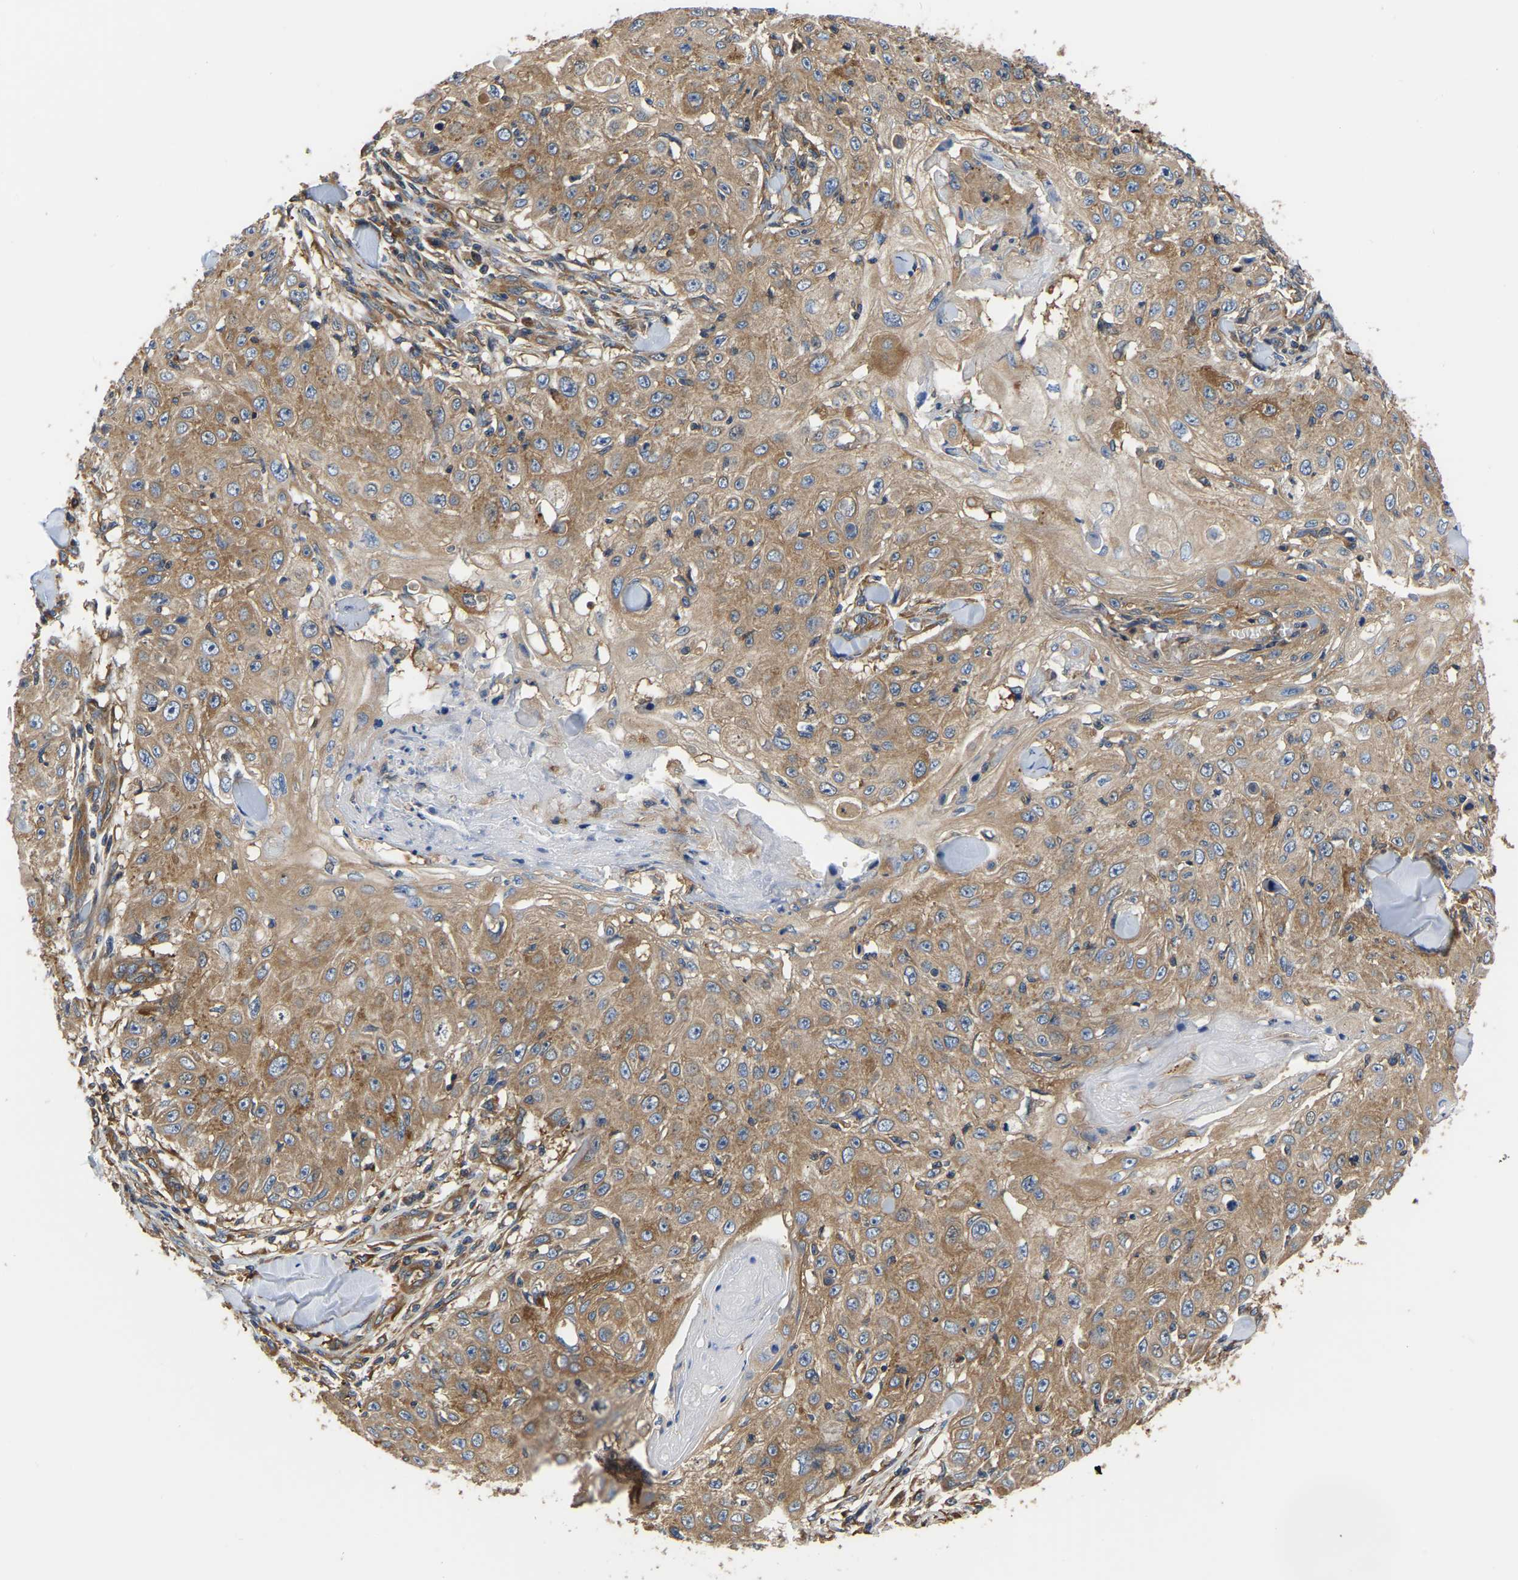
{"staining": {"intensity": "moderate", "quantity": ">75%", "location": "cytoplasmic/membranous"}, "tissue": "skin cancer", "cell_type": "Tumor cells", "image_type": "cancer", "snomed": [{"axis": "morphology", "description": "Squamous cell carcinoma, NOS"}, {"axis": "topography", "description": "Skin"}], "caption": "Skin cancer tissue shows moderate cytoplasmic/membranous expression in approximately >75% of tumor cells, visualized by immunohistochemistry.", "gene": "GARS1", "patient": {"sex": "male", "age": 86}}